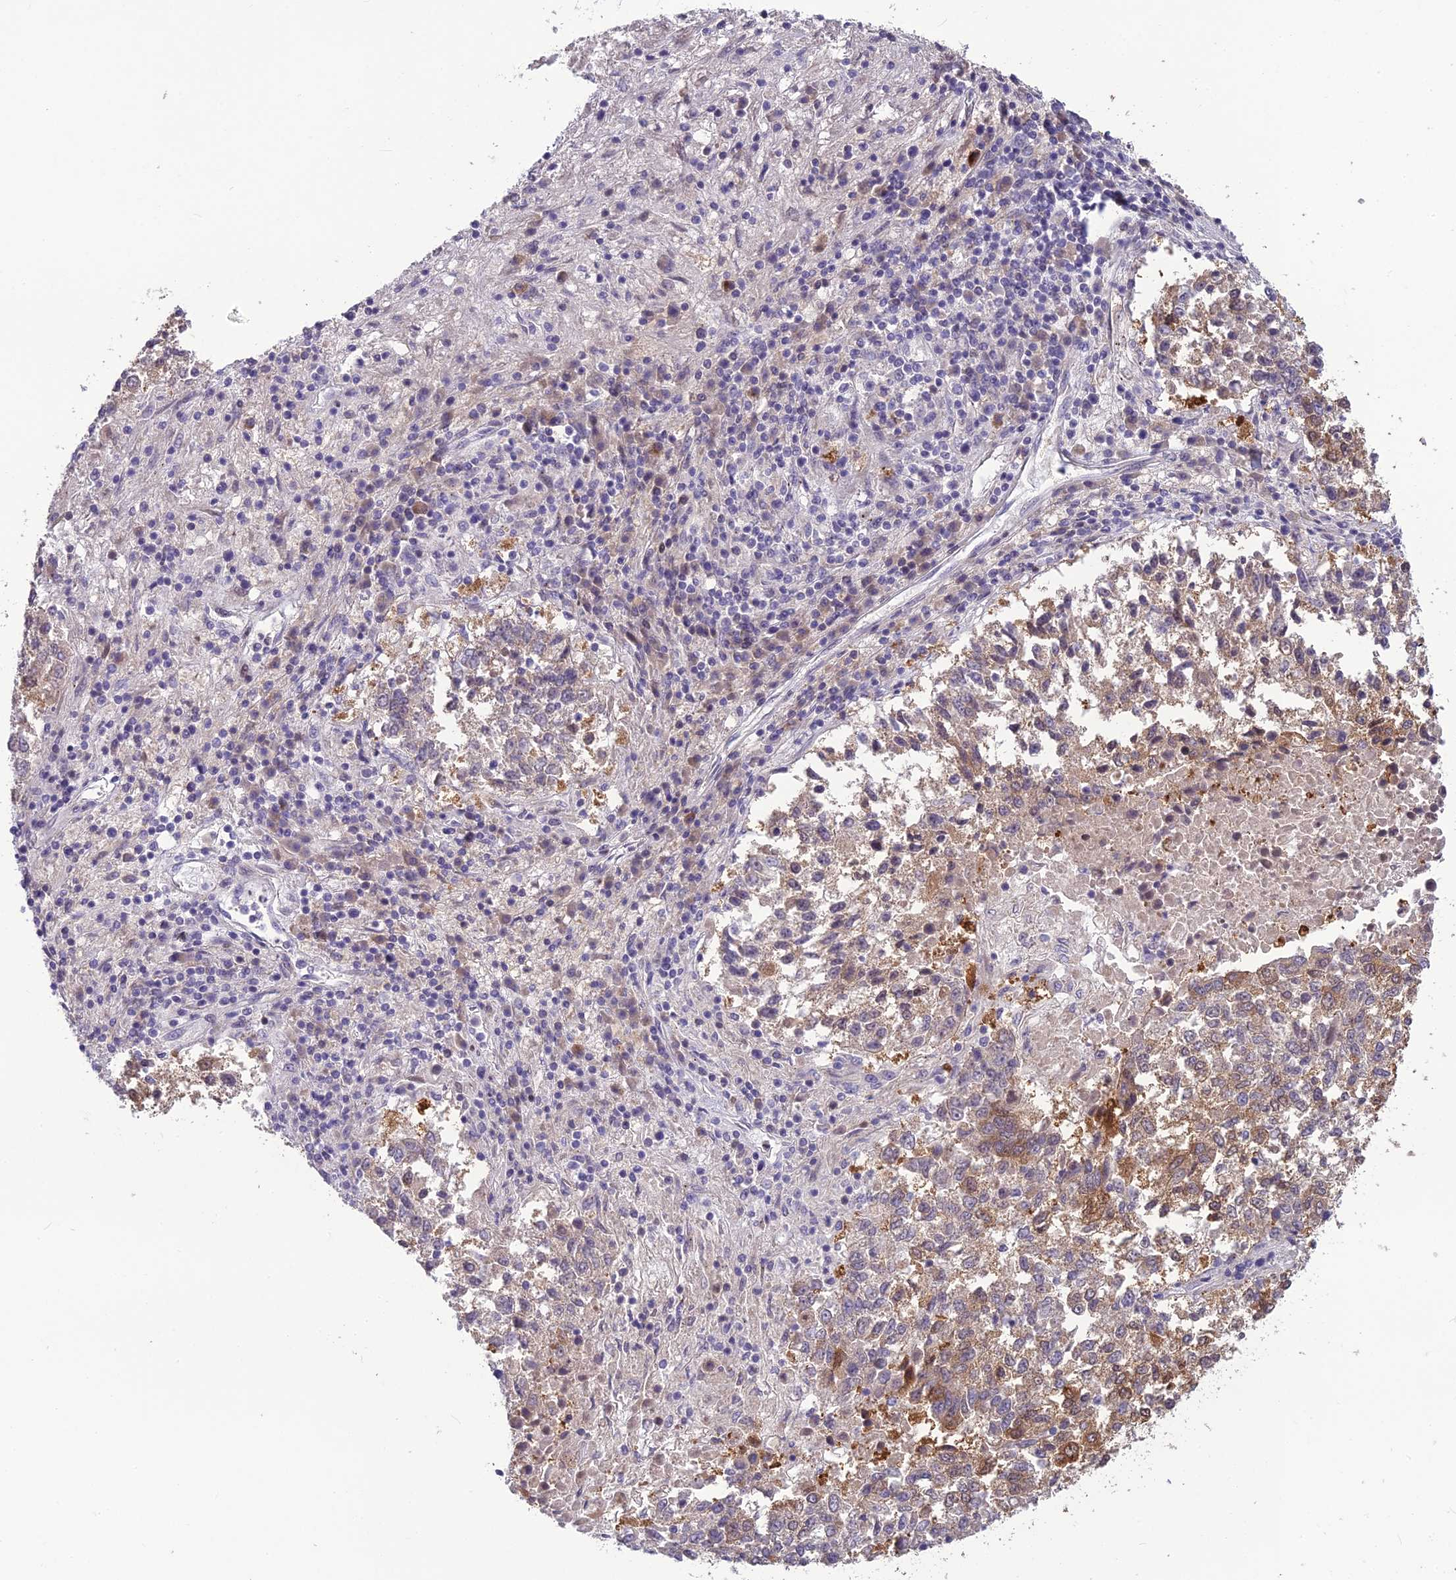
{"staining": {"intensity": "moderate", "quantity": "<25%", "location": "cytoplasmic/membranous"}, "tissue": "lung cancer", "cell_type": "Tumor cells", "image_type": "cancer", "snomed": [{"axis": "morphology", "description": "Squamous cell carcinoma, NOS"}, {"axis": "topography", "description": "Lung"}], "caption": "A high-resolution micrograph shows IHC staining of squamous cell carcinoma (lung), which exhibits moderate cytoplasmic/membranous staining in about <25% of tumor cells.", "gene": "TMEM134", "patient": {"sex": "male", "age": 73}}